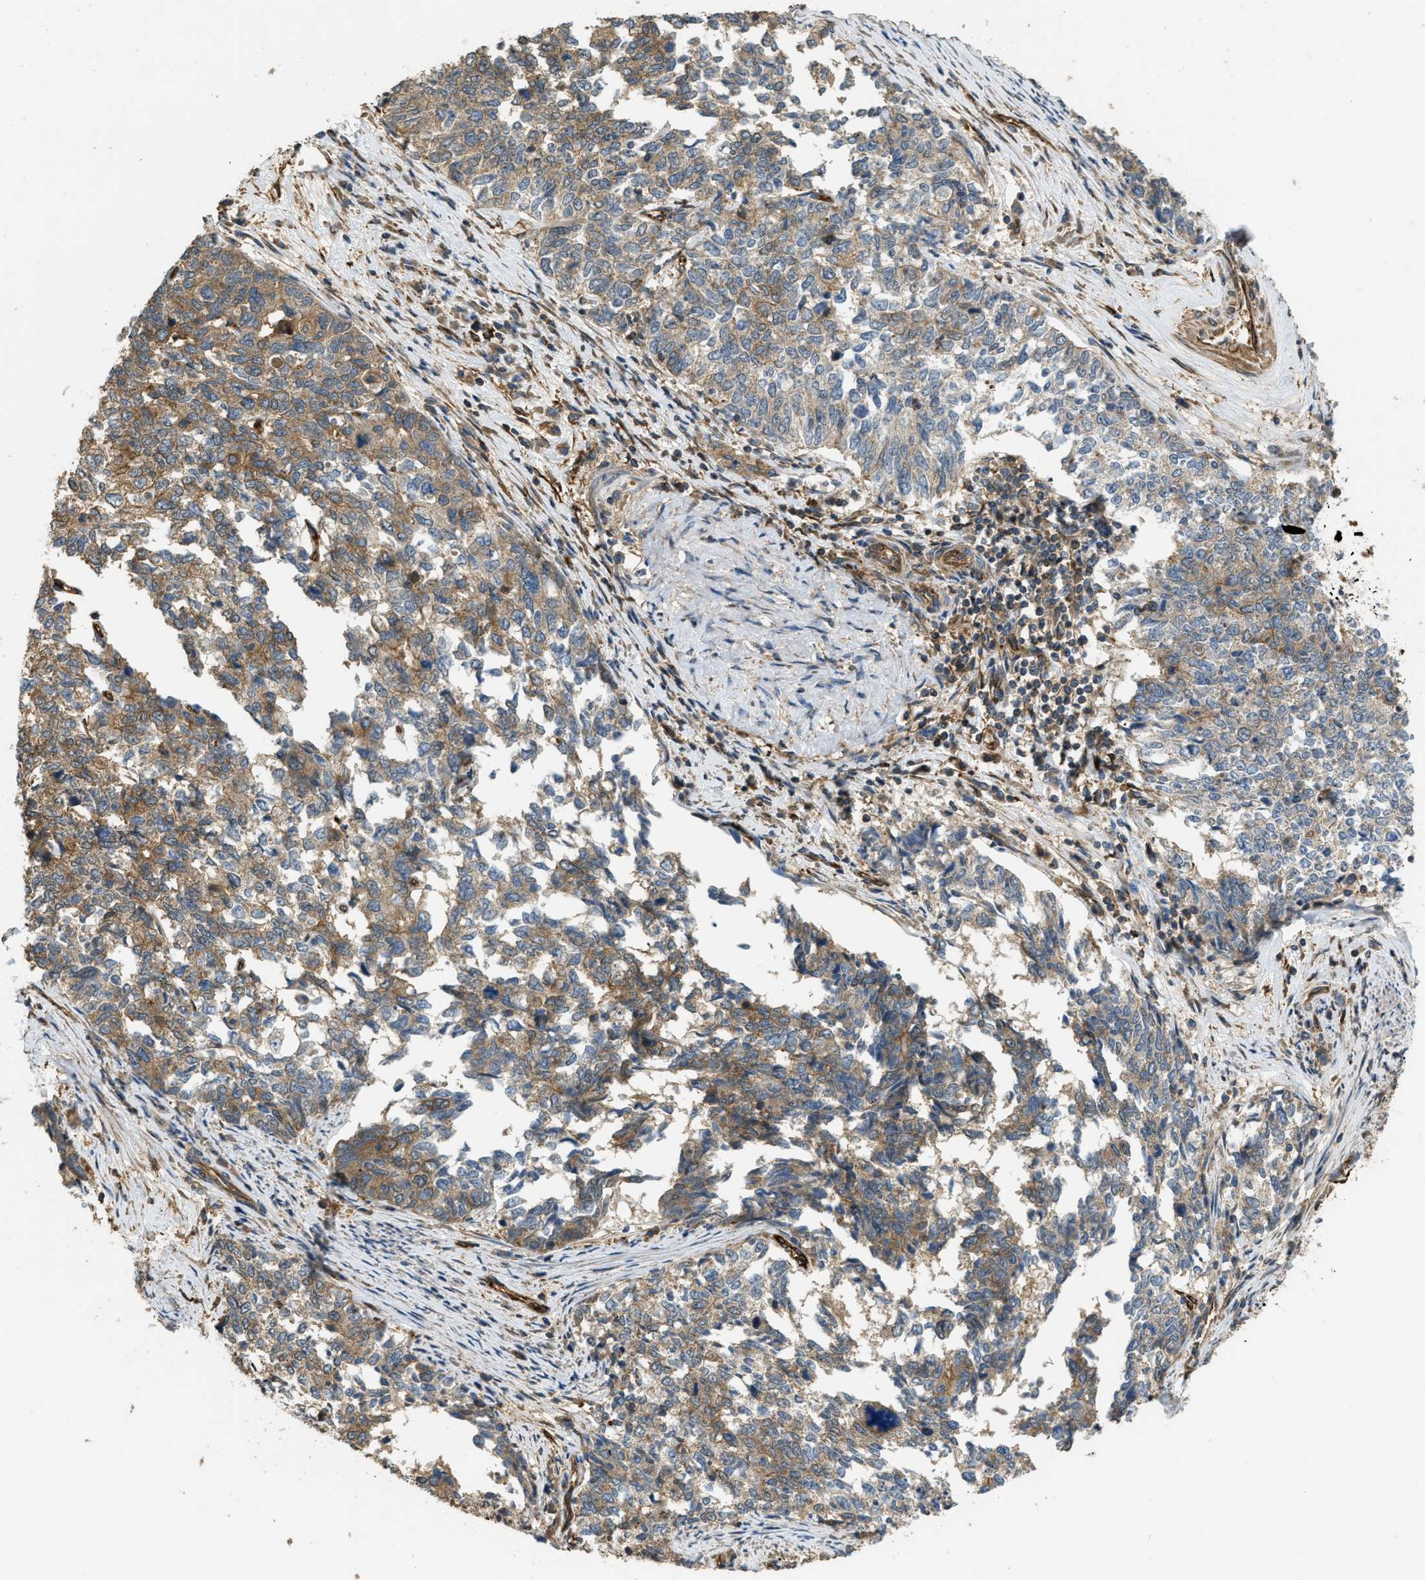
{"staining": {"intensity": "moderate", "quantity": ">75%", "location": "cytoplasmic/membranous"}, "tissue": "cervical cancer", "cell_type": "Tumor cells", "image_type": "cancer", "snomed": [{"axis": "morphology", "description": "Squamous cell carcinoma, NOS"}, {"axis": "topography", "description": "Cervix"}], "caption": "A high-resolution photomicrograph shows immunohistochemistry (IHC) staining of cervical cancer, which exhibits moderate cytoplasmic/membranous expression in approximately >75% of tumor cells.", "gene": "BAG4", "patient": {"sex": "female", "age": 63}}